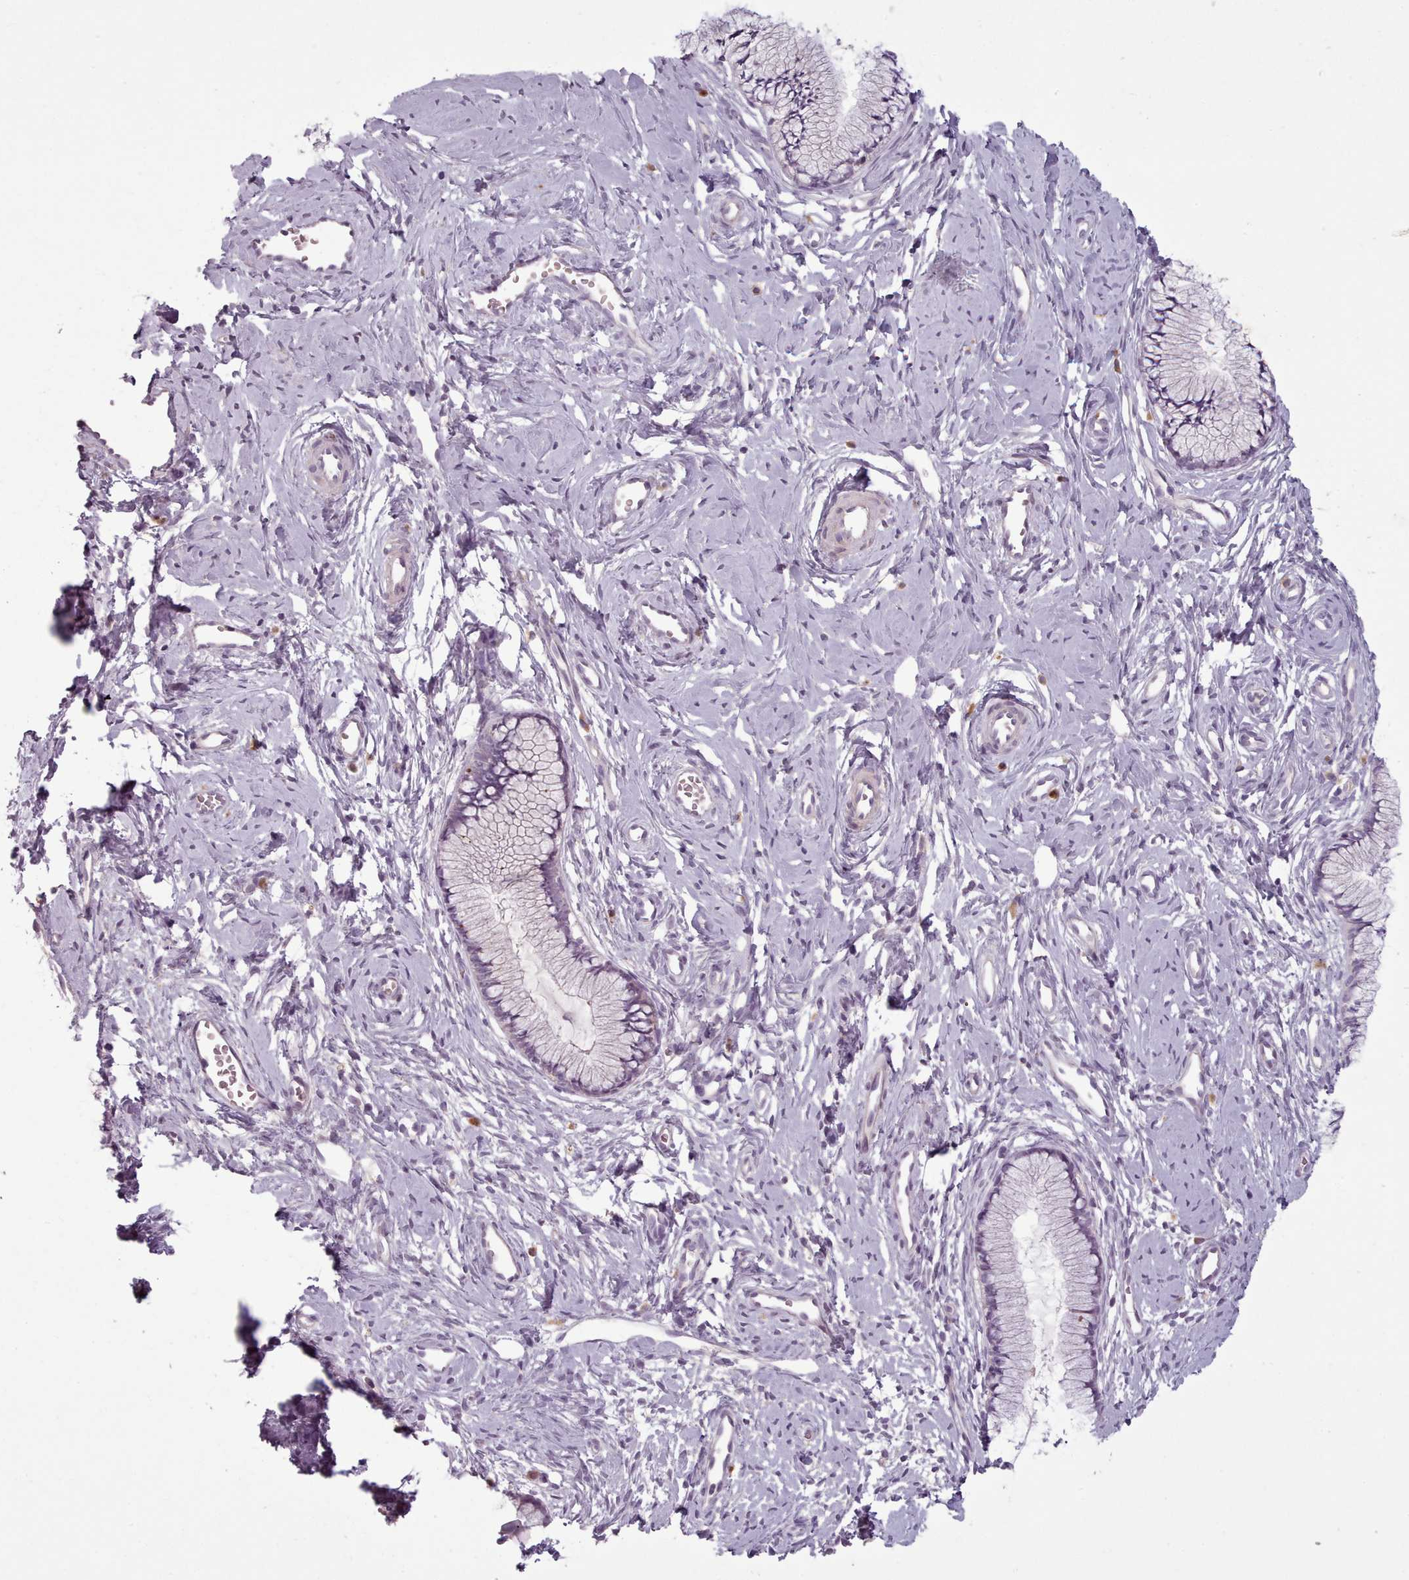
{"staining": {"intensity": "weak", "quantity": "25%-75%", "location": "cytoplasmic/membranous"}, "tissue": "cervix", "cell_type": "Glandular cells", "image_type": "normal", "snomed": [{"axis": "morphology", "description": "Normal tissue, NOS"}, {"axis": "topography", "description": "Cervix"}], "caption": "Protein staining of unremarkable cervix displays weak cytoplasmic/membranous staining in about 25%-75% of glandular cells.", "gene": "LAPTM5", "patient": {"sex": "female", "age": 40}}